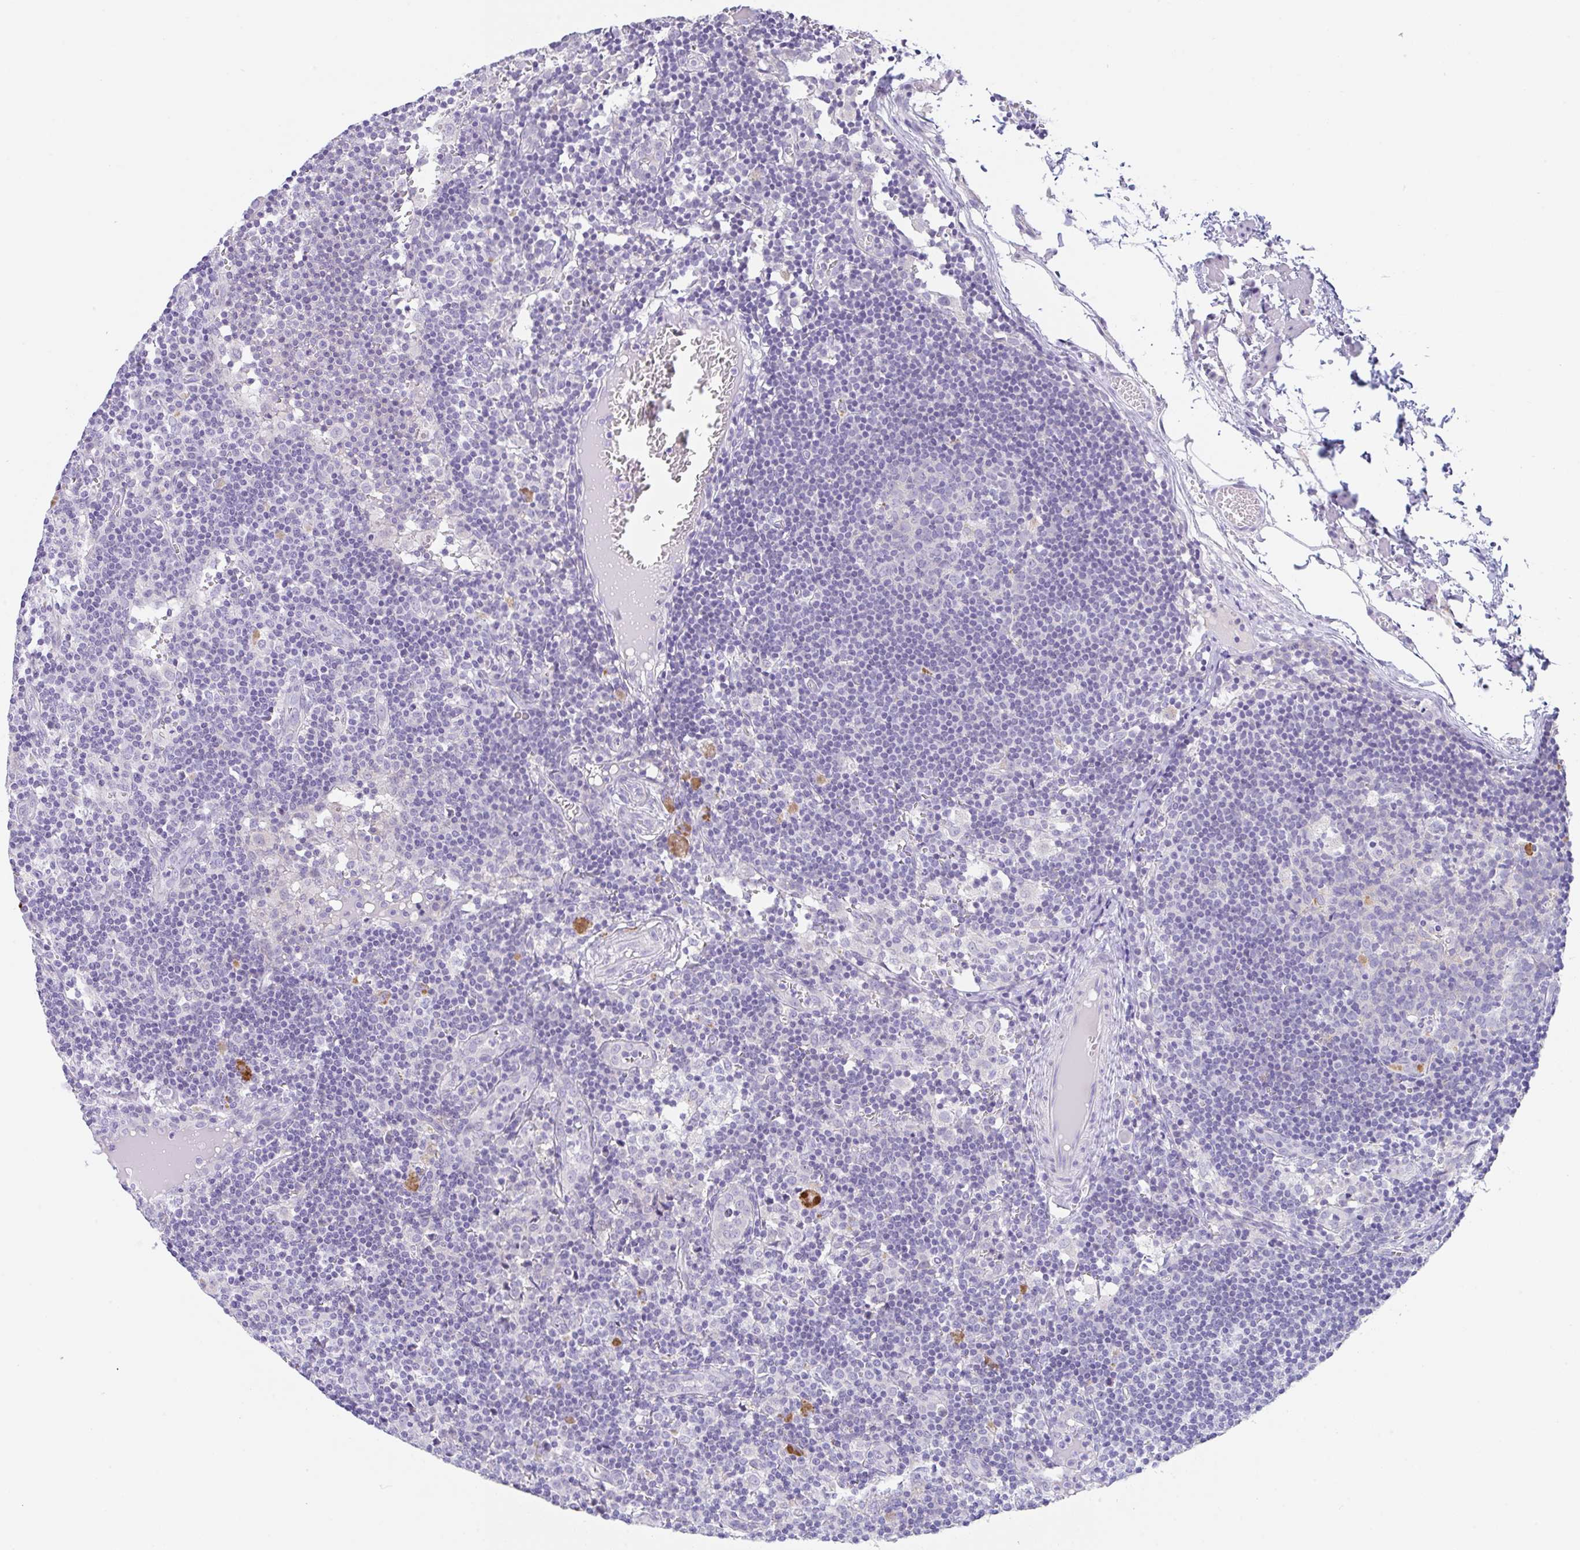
{"staining": {"intensity": "negative", "quantity": "none", "location": "none"}, "tissue": "lymph node", "cell_type": "Germinal center cells", "image_type": "normal", "snomed": [{"axis": "morphology", "description": "Normal tissue, NOS"}, {"axis": "topography", "description": "Lymph node"}], "caption": "High power microscopy photomicrograph of an immunohistochemistry (IHC) image of unremarkable lymph node, revealing no significant staining in germinal center cells.", "gene": "TRAF4", "patient": {"sex": "female", "age": 45}}